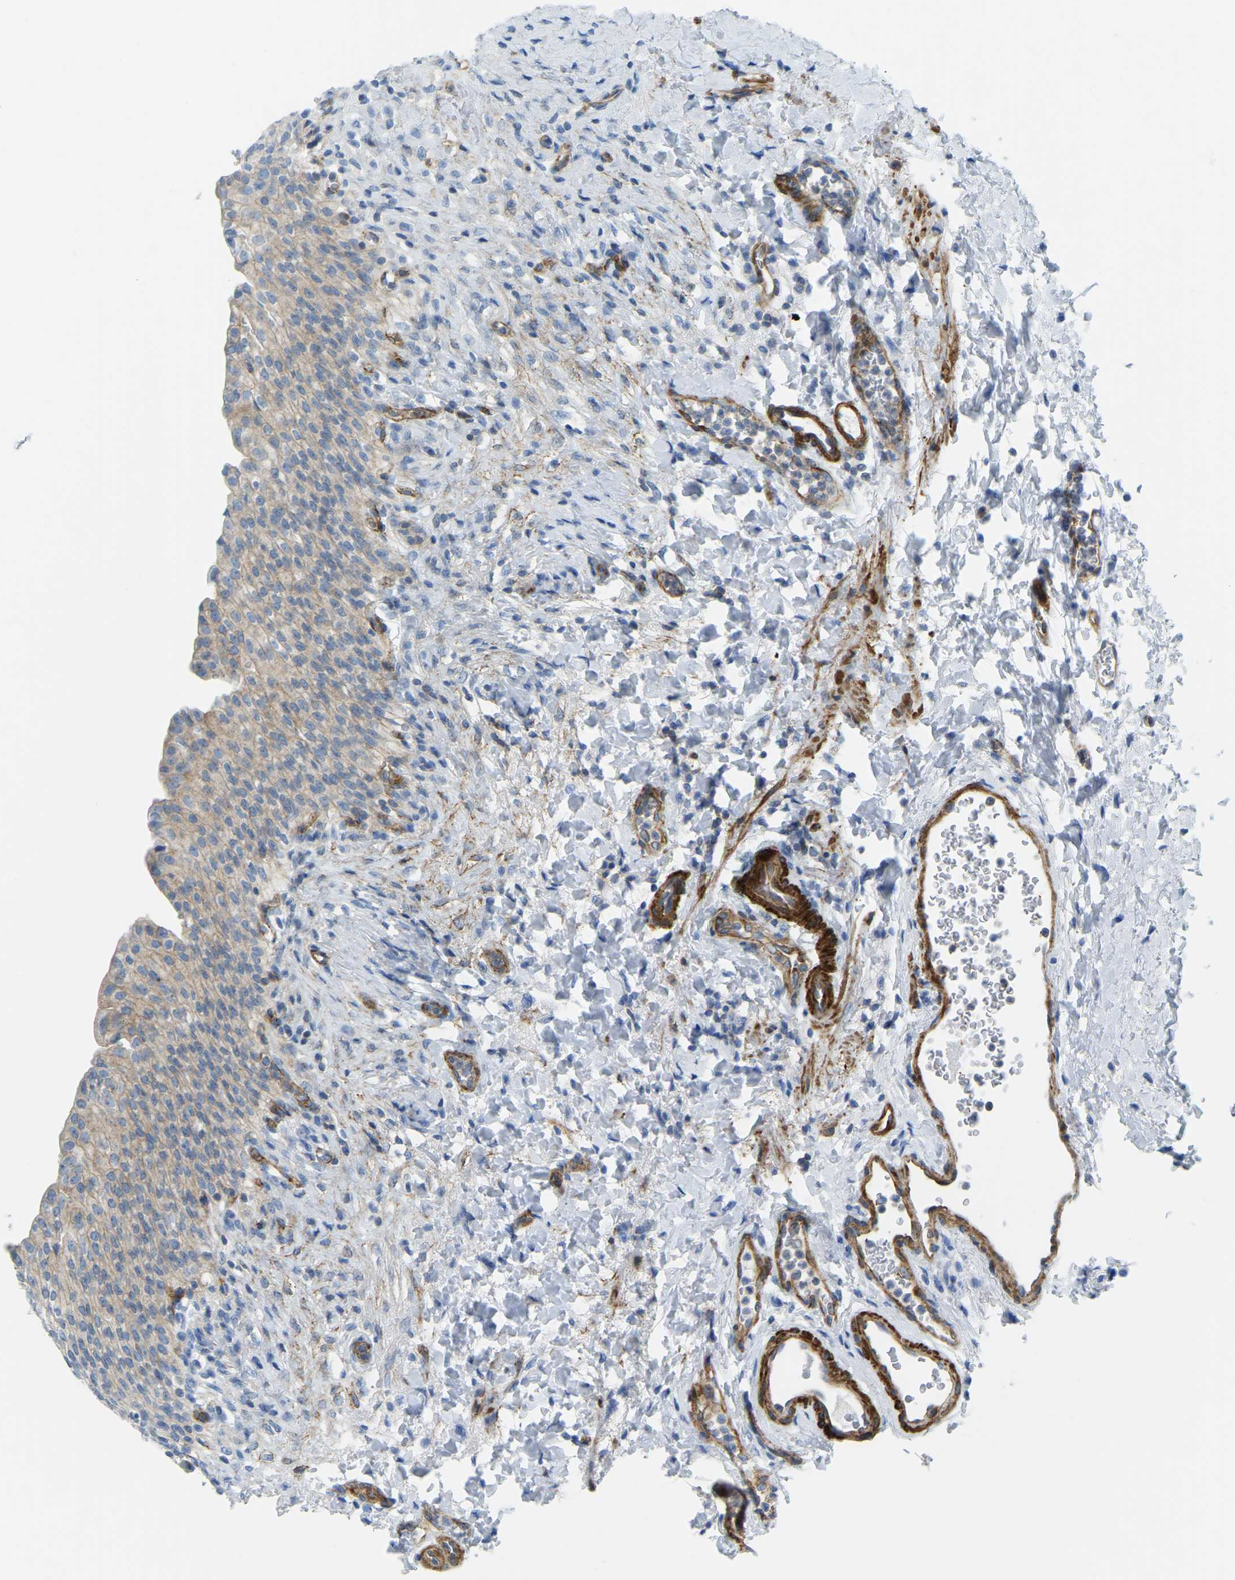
{"staining": {"intensity": "weak", "quantity": "<25%", "location": "cytoplasmic/membranous"}, "tissue": "urinary bladder", "cell_type": "Urothelial cells", "image_type": "normal", "snomed": [{"axis": "morphology", "description": "Urothelial carcinoma, High grade"}, {"axis": "topography", "description": "Urinary bladder"}], "caption": "Protein analysis of normal urinary bladder exhibits no significant positivity in urothelial cells.", "gene": "MYL3", "patient": {"sex": "male", "age": 46}}